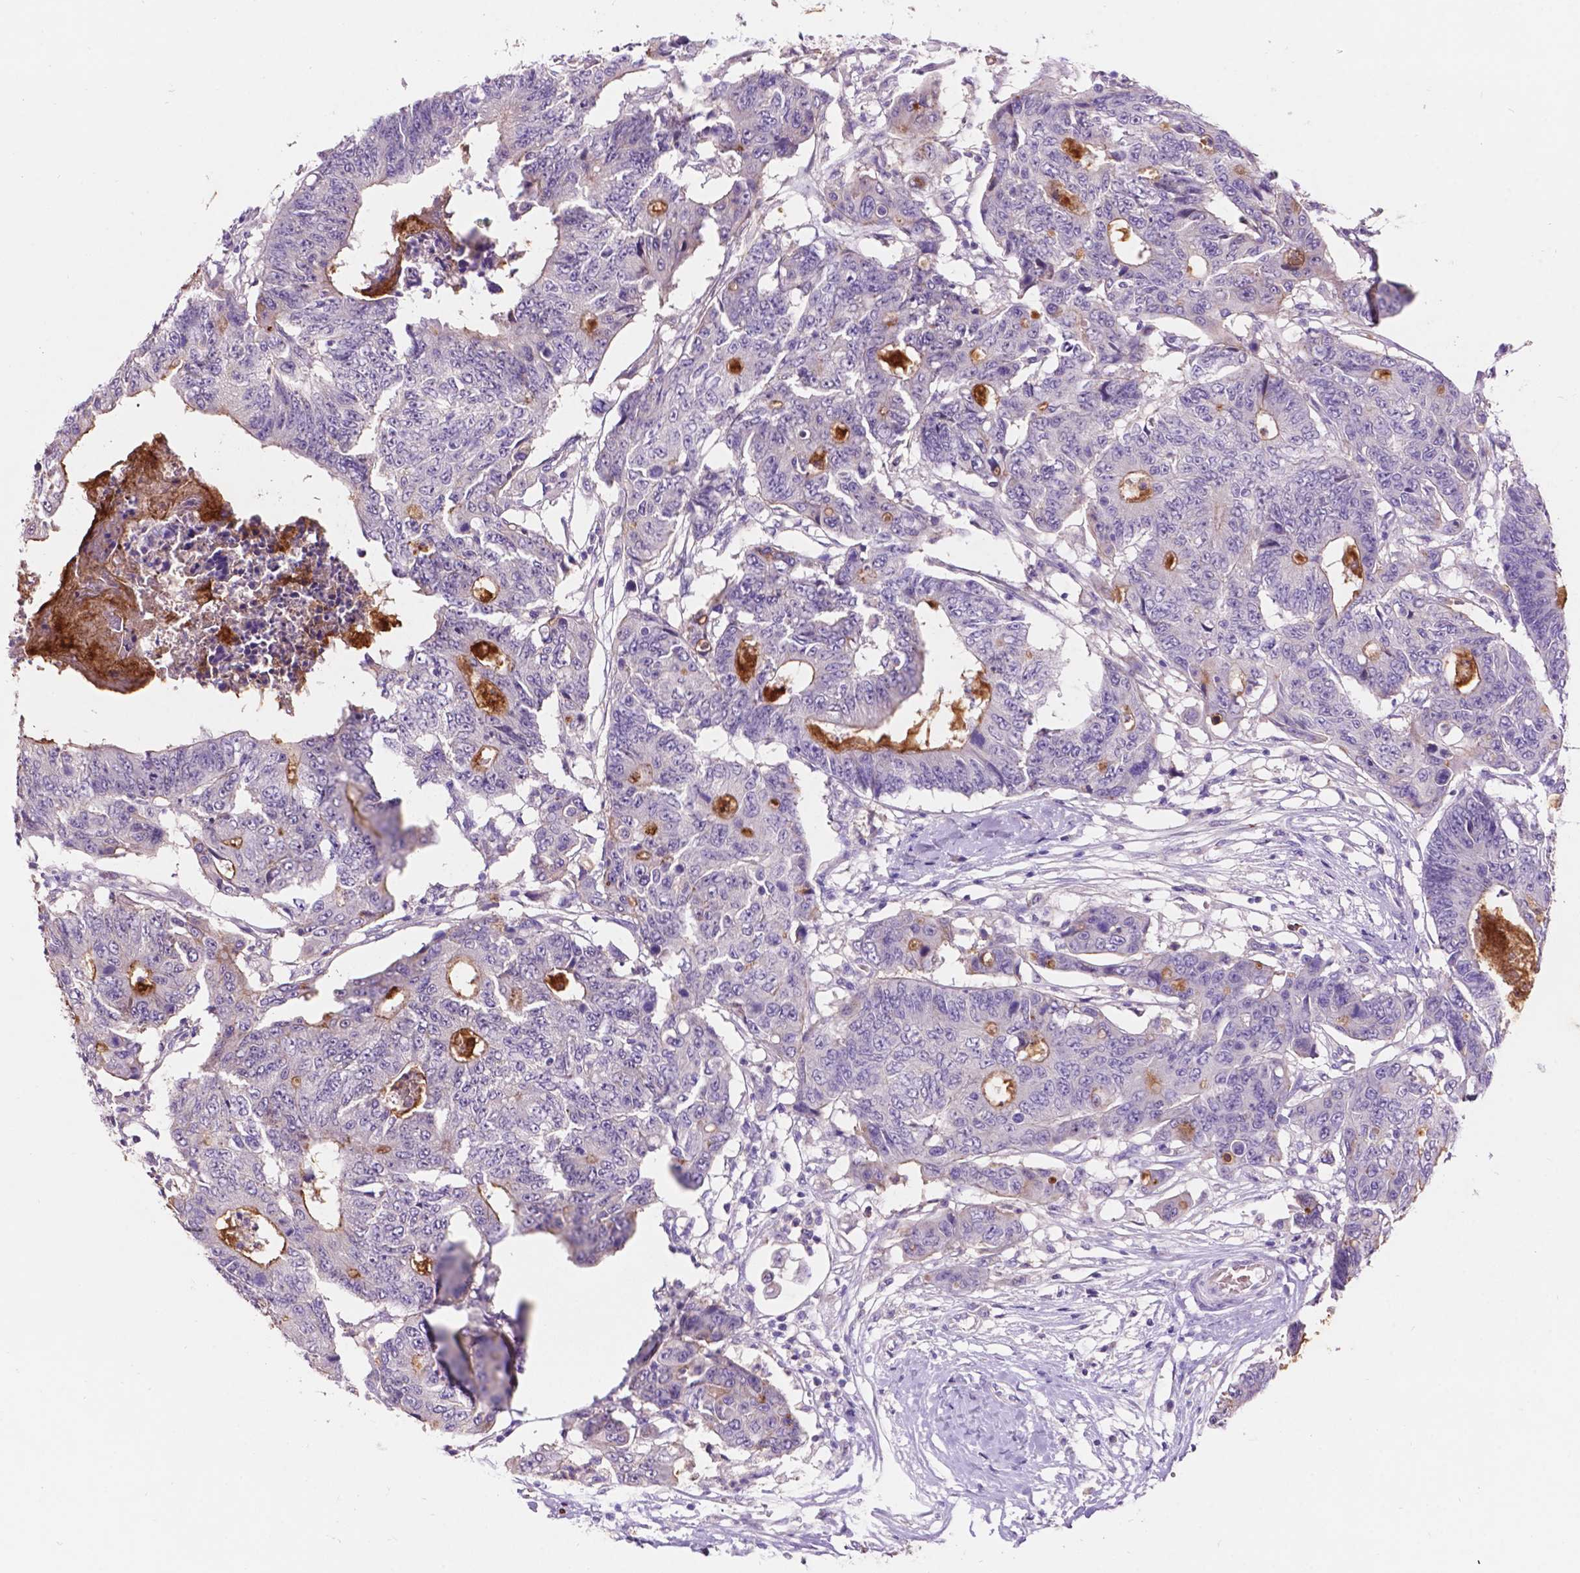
{"staining": {"intensity": "weak", "quantity": "<25%", "location": "cytoplasmic/membranous"}, "tissue": "colorectal cancer", "cell_type": "Tumor cells", "image_type": "cancer", "snomed": [{"axis": "morphology", "description": "Adenocarcinoma, NOS"}, {"axis": "topography", "description": "Colon"}], "caption": "Immunohistochemistry (IHC) of adenocarcinoma (colorectal) demonstrates no expression in tumor cells.", "gene": "PLSCR1", "patient": {"sex": "female", "age": 48}}